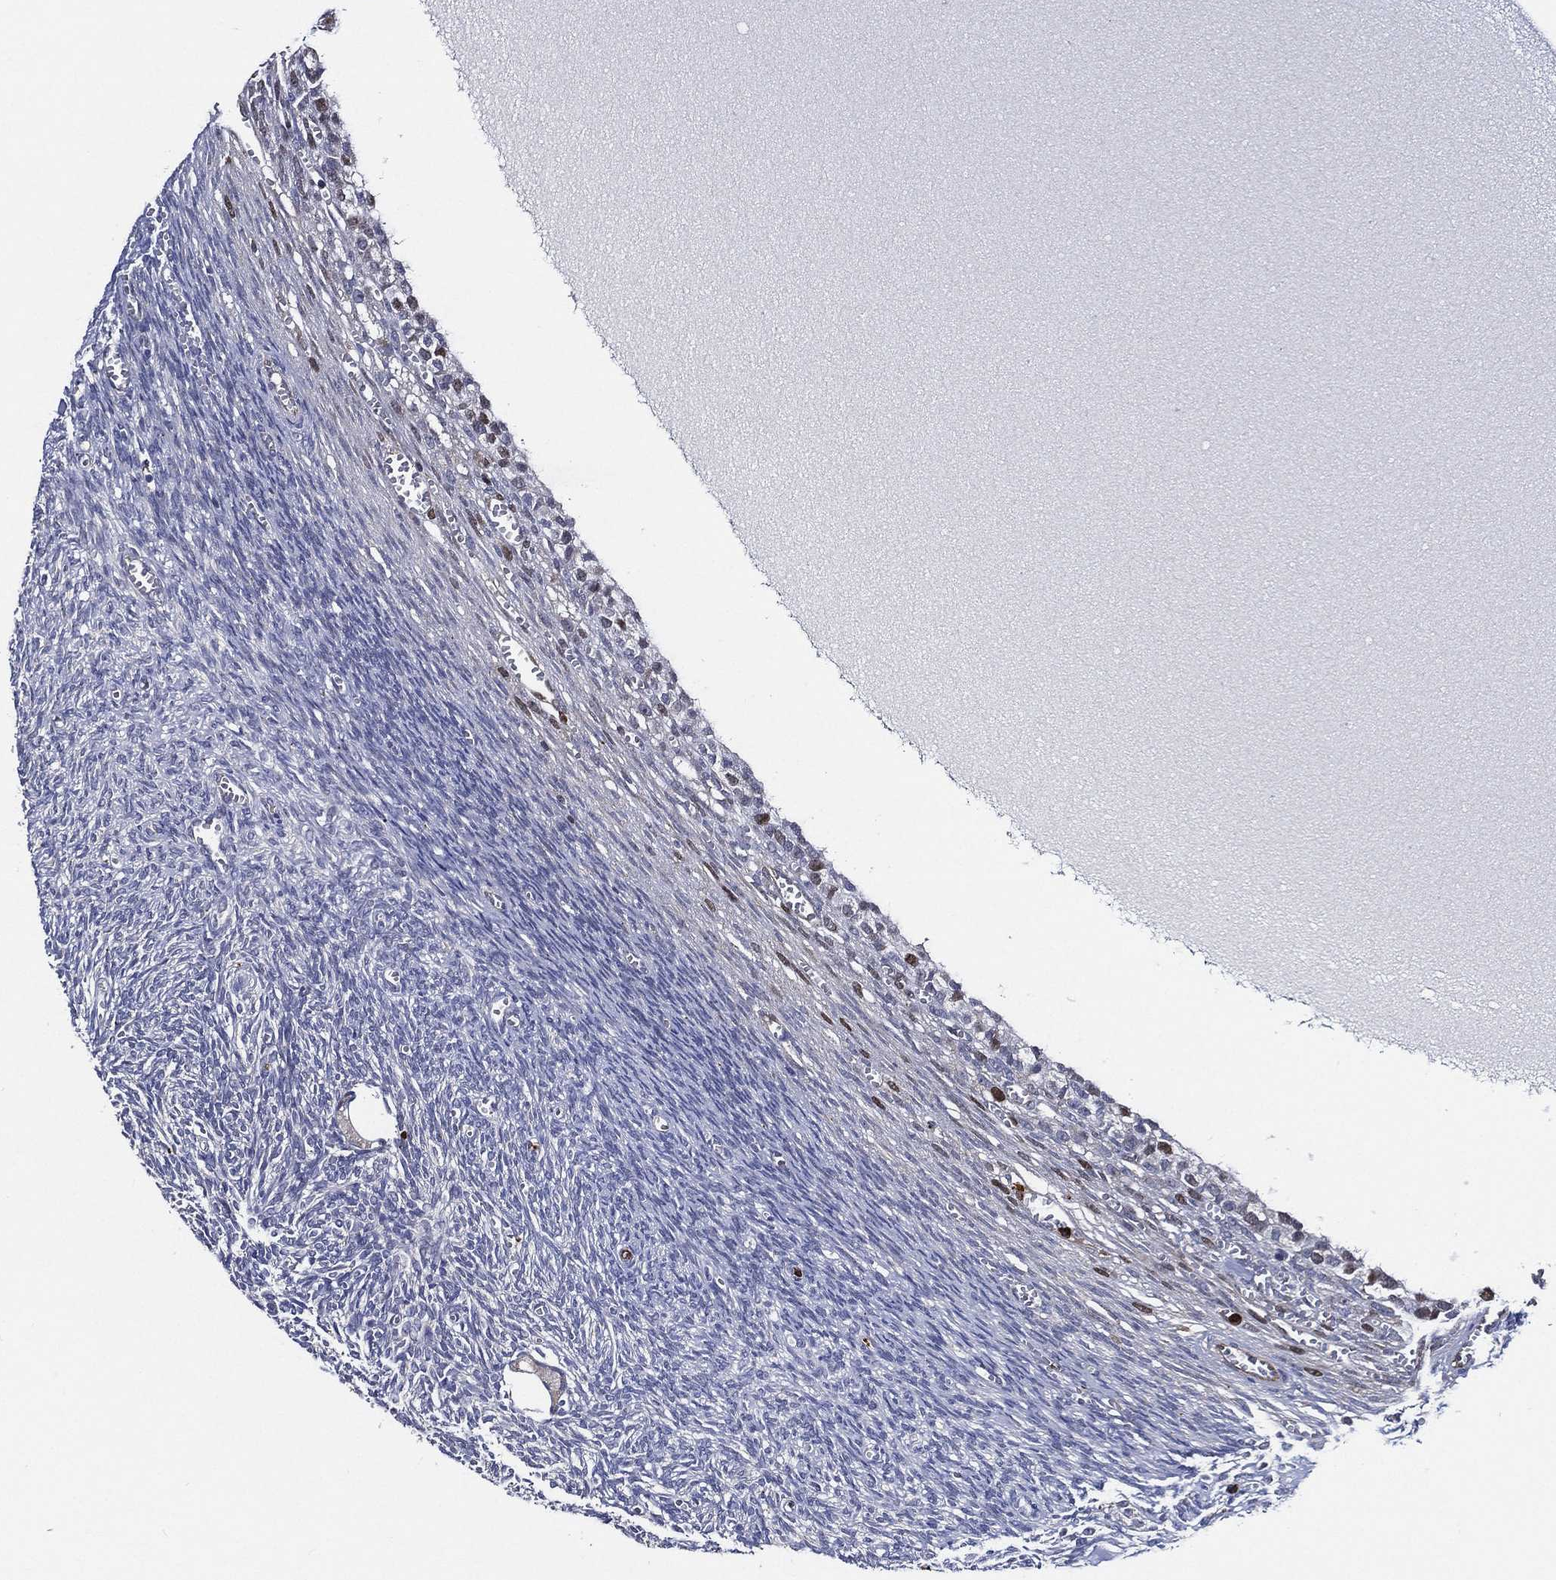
{"staining": {"intensity": "negative", "quantity": "none", "location": "none"}, "tissue": "ovary", "cell_type": "Follicle cells", "image_type": "normal", "snomed": [{"axis": "morphology", "description": "Normal tissue, NOS"}, {"axis": "topography", "description": "Ovary"}], "caption": "Histopathology image shows no significant protein staining in follicle cells of benign ovary.", "gene": "KIF20B", "patient": {"sex": "female", "age": 43}}